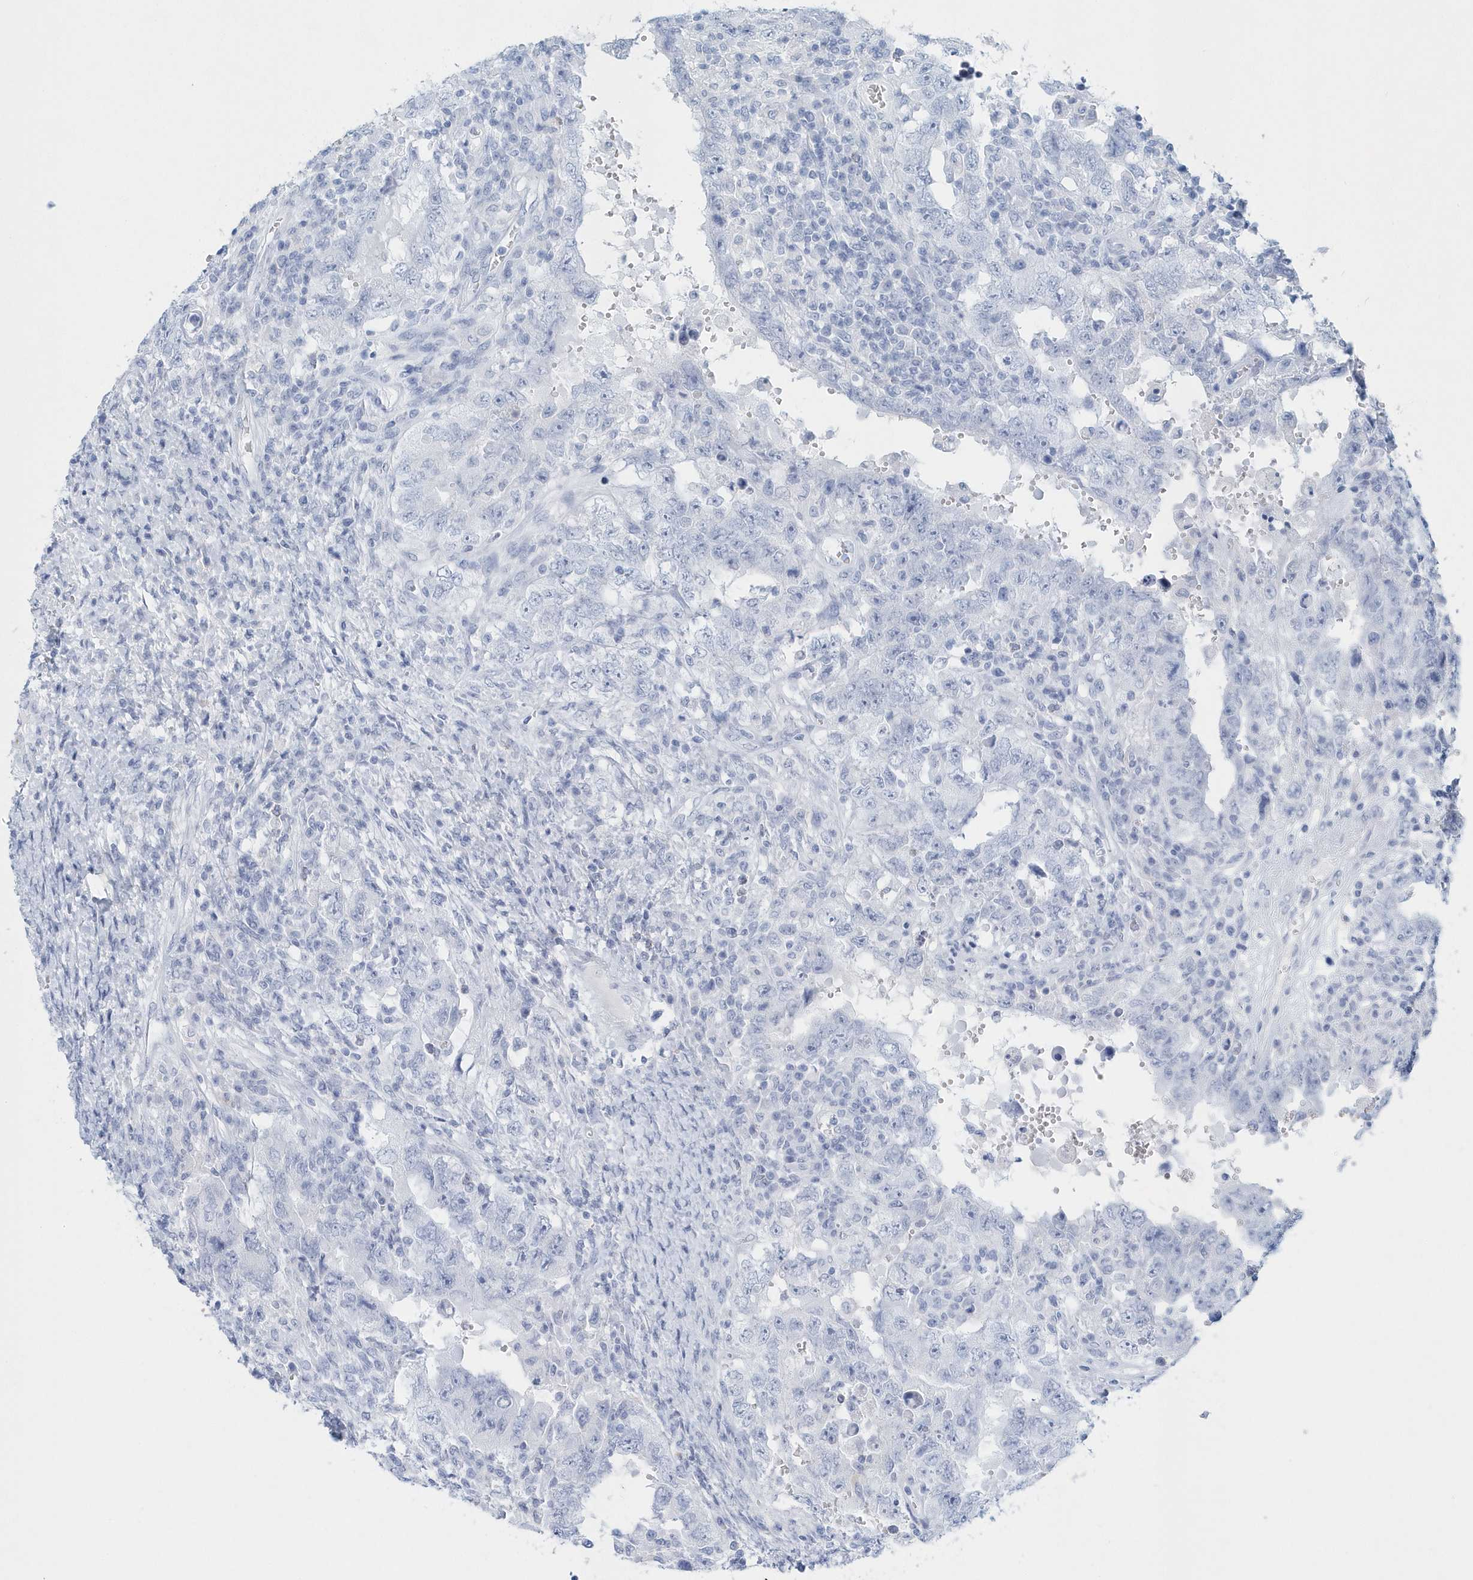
{"staining": {"intensity": "negative", "quantity": "none", "location": "none"}, "tissue": "testis cancer", "cell_type": "Tumor cells", "image_type": "cancer", "snomed": [{"axis": "morphology", "description": "Carcinoma, Embryonal, NOS"}, {"axis": "topography", "description": "Testis"}], "caption": "This is a histopathology image of immunohistochemistry staining of testis cancer, which shows no staining in tumor cells.", "gene": "PTPRO", "patient": {"sex": "male", "age": 26}}